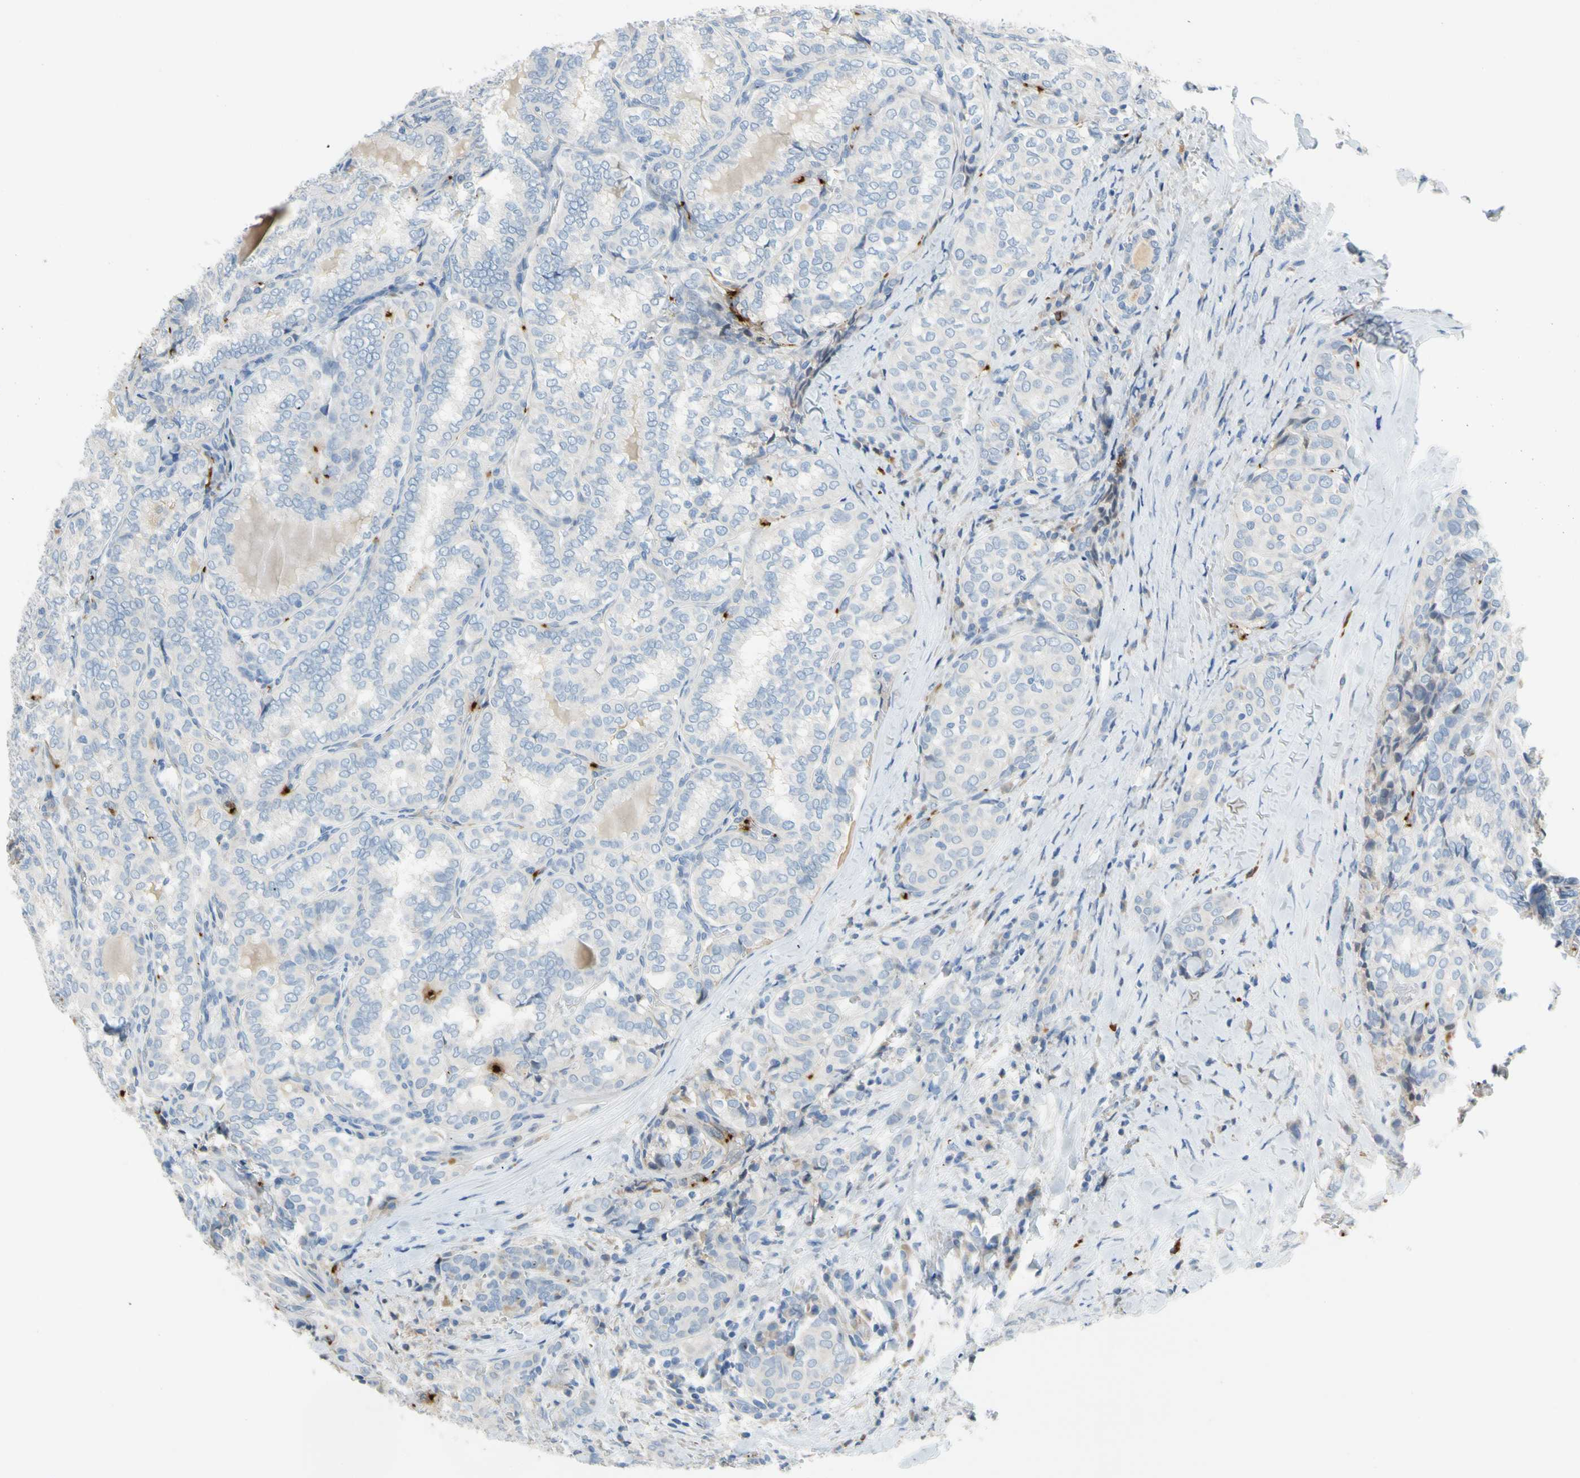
{"staining": {"intensity": "negative", "quantity": "none", "location": "none"}, "tissue": "thyroid cancer", "cell_type": "Tumor cells", "image_type": "cancer", "snomed": [{"axis": "morphology", "description": "Normal tissue, NOS"}, {"axis": "morphology", "description": "Papillary adenocarcinoma, NOS"}, {"axis": "topography", "description": "Thyroid gland"}], "caption": "Tumor cells are negative for brown protein staining in thyroid papillary adenocarcinoma.", "gene": "PPBP", "patient": {"sex": "female", "age": 30}}